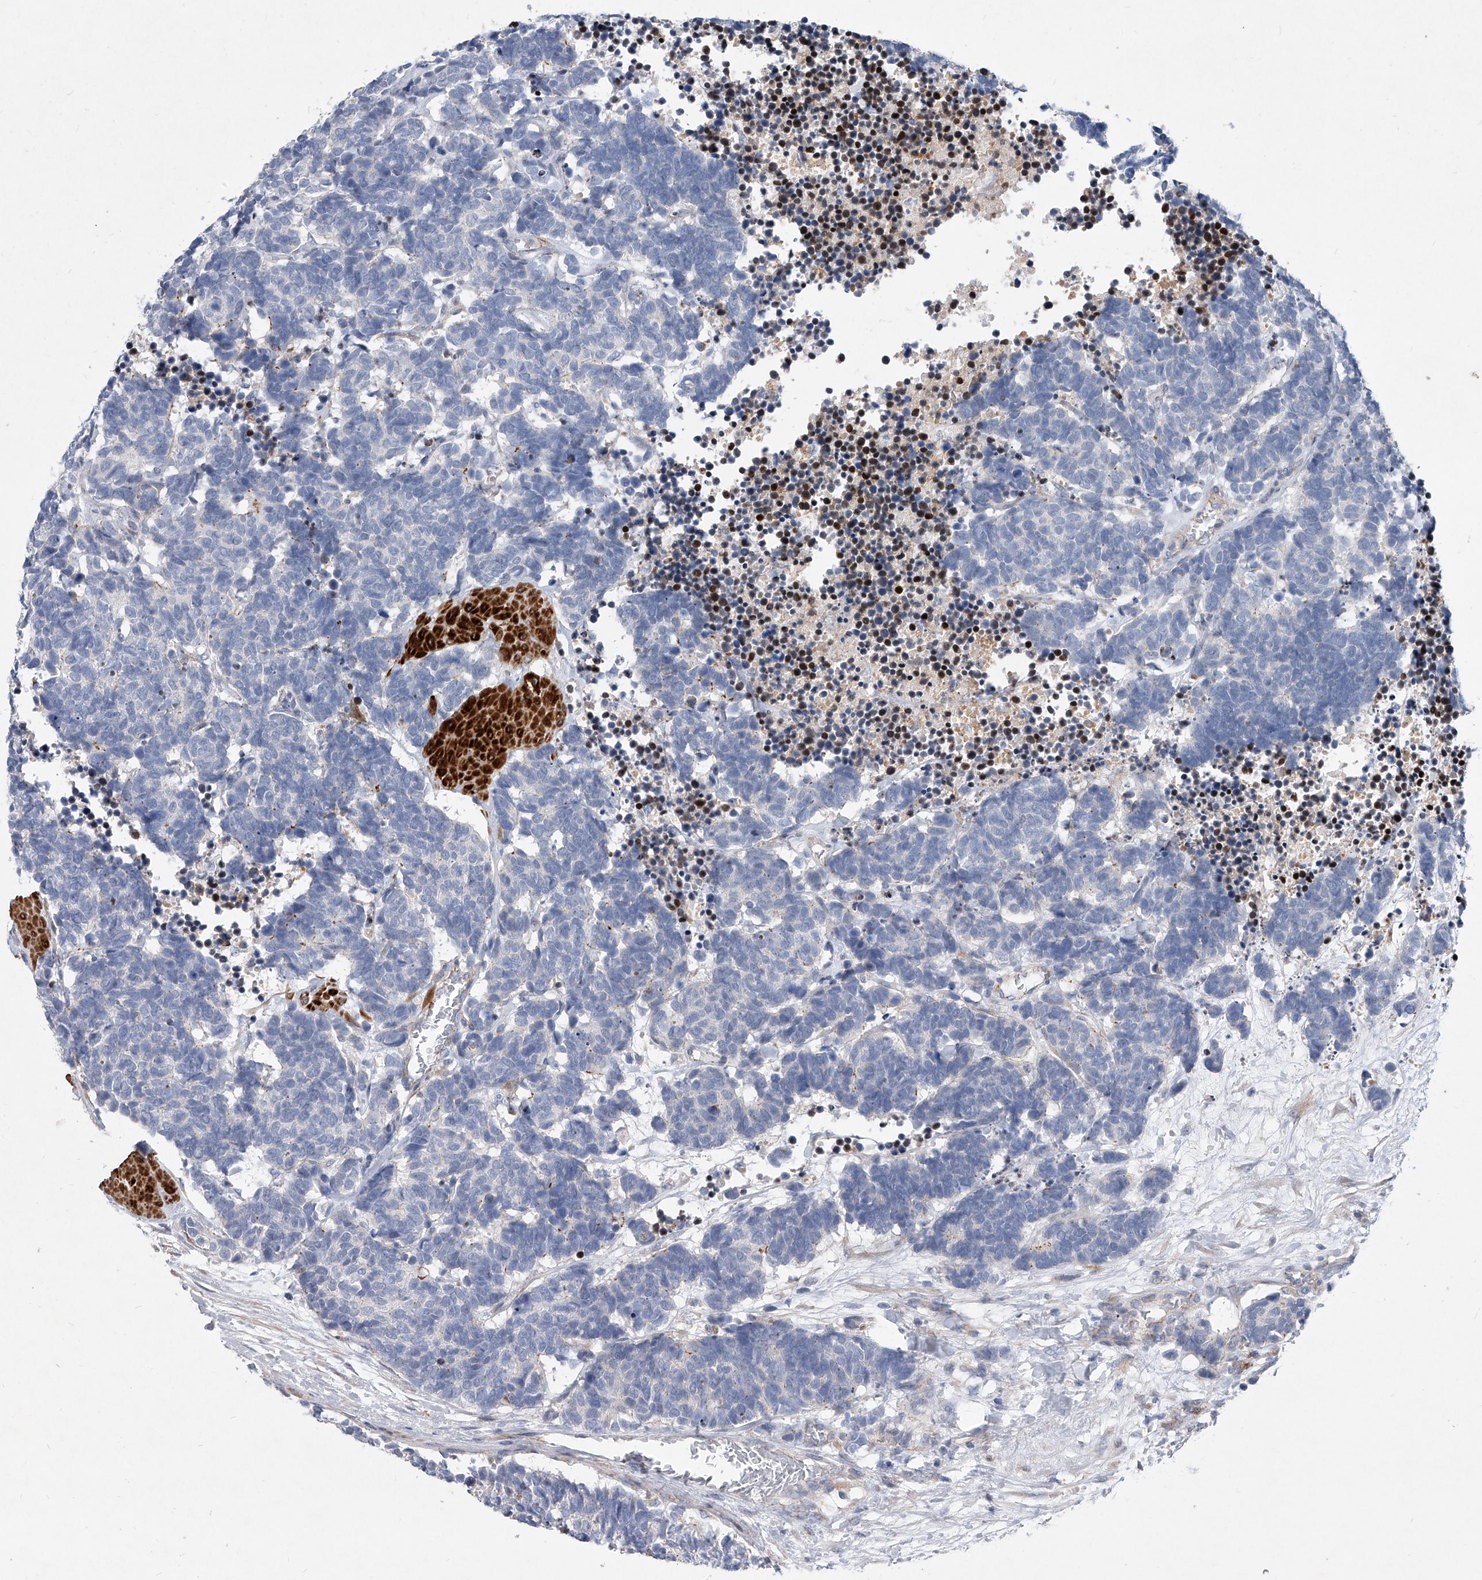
{"staining": {"intensity": "negative", "quantity": "none", "location": "none"}, "tissue": "carcinoid", "cell_type": "Tumor cells", "image_type": "cancer", "snomed": [{"axis": "morphology", "description": "Carcinoma, NOS"}, {"axis": "morphology", "description": "Carcinoid, malignant, NOS"}, {"axis": "topography", "description": "Urinary bladder"}], "caption": "A micrograph of human carcinoma is negative for staining in tumor cells.", "gene": "MINDY4", "patient": {"sex": "male", "age": 57}}